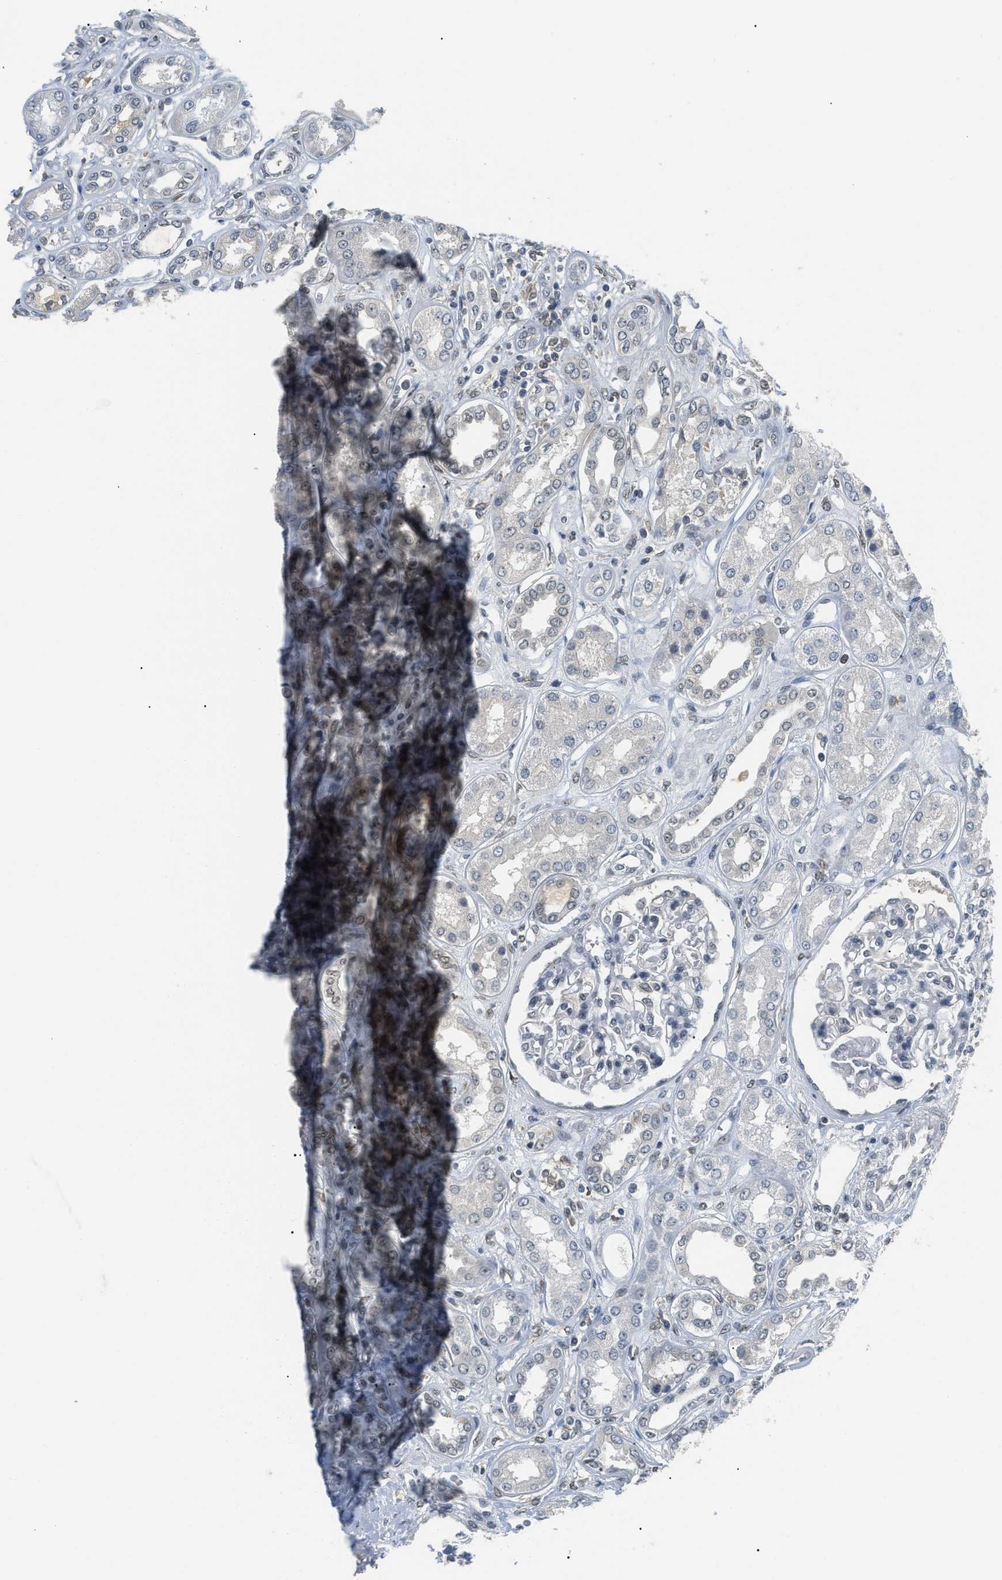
{"staining": {"intensity": "moderate", "quantity": "<25%", "location": "nuclear"}, "tissue": "kidney", "cell_type": "Cells in glomeruli", "image_type": "normal", "snomed": [{"axis": "morphology", "description": "Normal tissue, NOS"}, {"axis": "topography", "description": "Kidney"}], "caption": "Protein staining displays moderate nuclear staining in approximately <25% of cells in glomeruli in benign kidney.", "gene": "MZF1", "patient": {"sex": "male", "age": 59}}